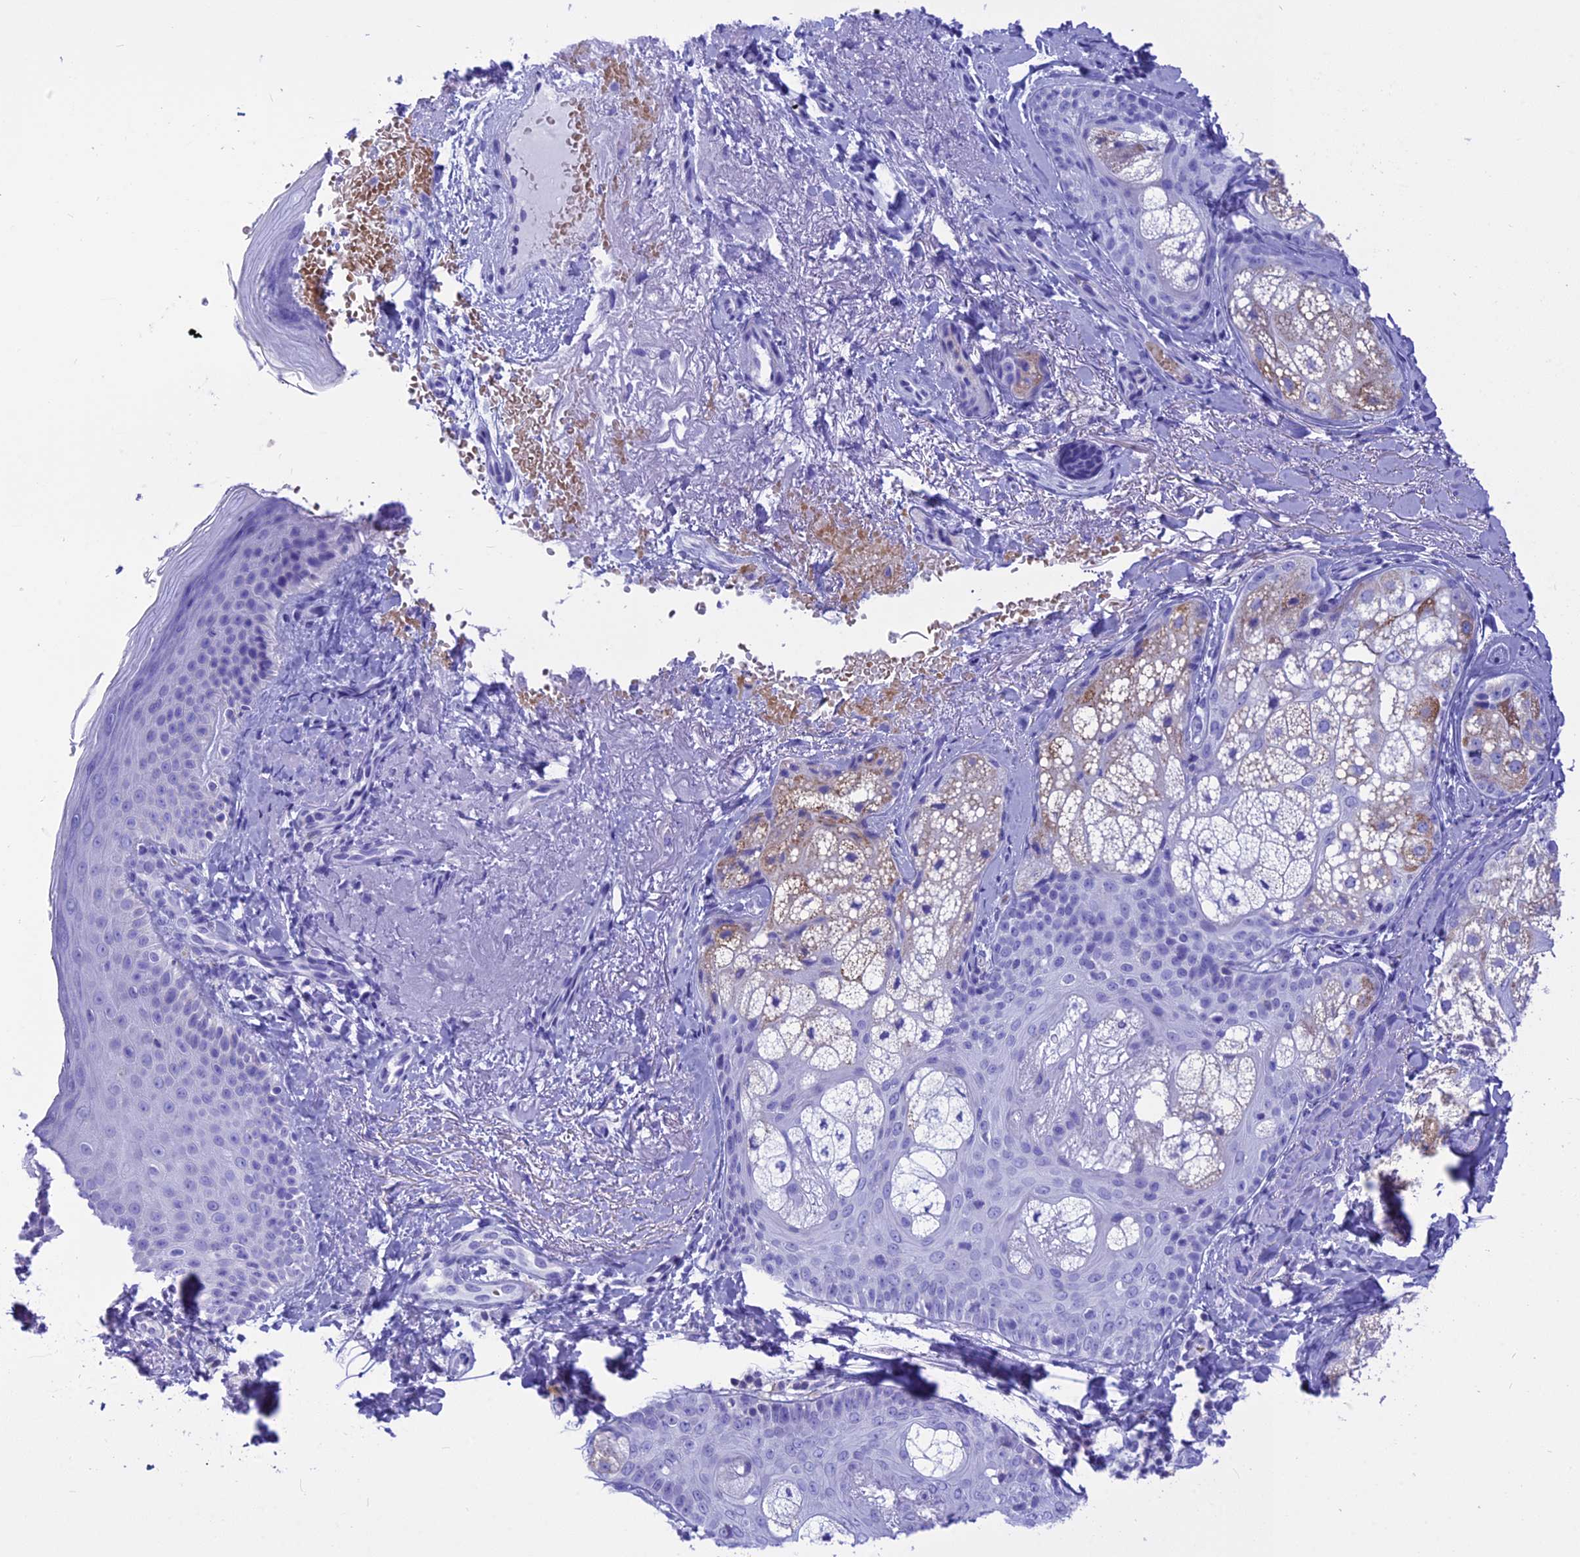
{"staining": {"intensity": "negative", "quantity": "none", "location": "none"}, "tissue": "skin", "cell_type": "Fibroblasts", "image_type": "normal", "snomed": [{"axis": "morphology", "description": "Normal tissue, NOS"}, {"axis": "topography", "description": "Skin"}], "caption": "The photomicrograph displays no staining of fibroblasts in normal skin. (Immunohistochemistry, brightfield microscopy, high magnification).", "gene": "GLYATL1B", "patient": {"sex": "male", "age": 57}}